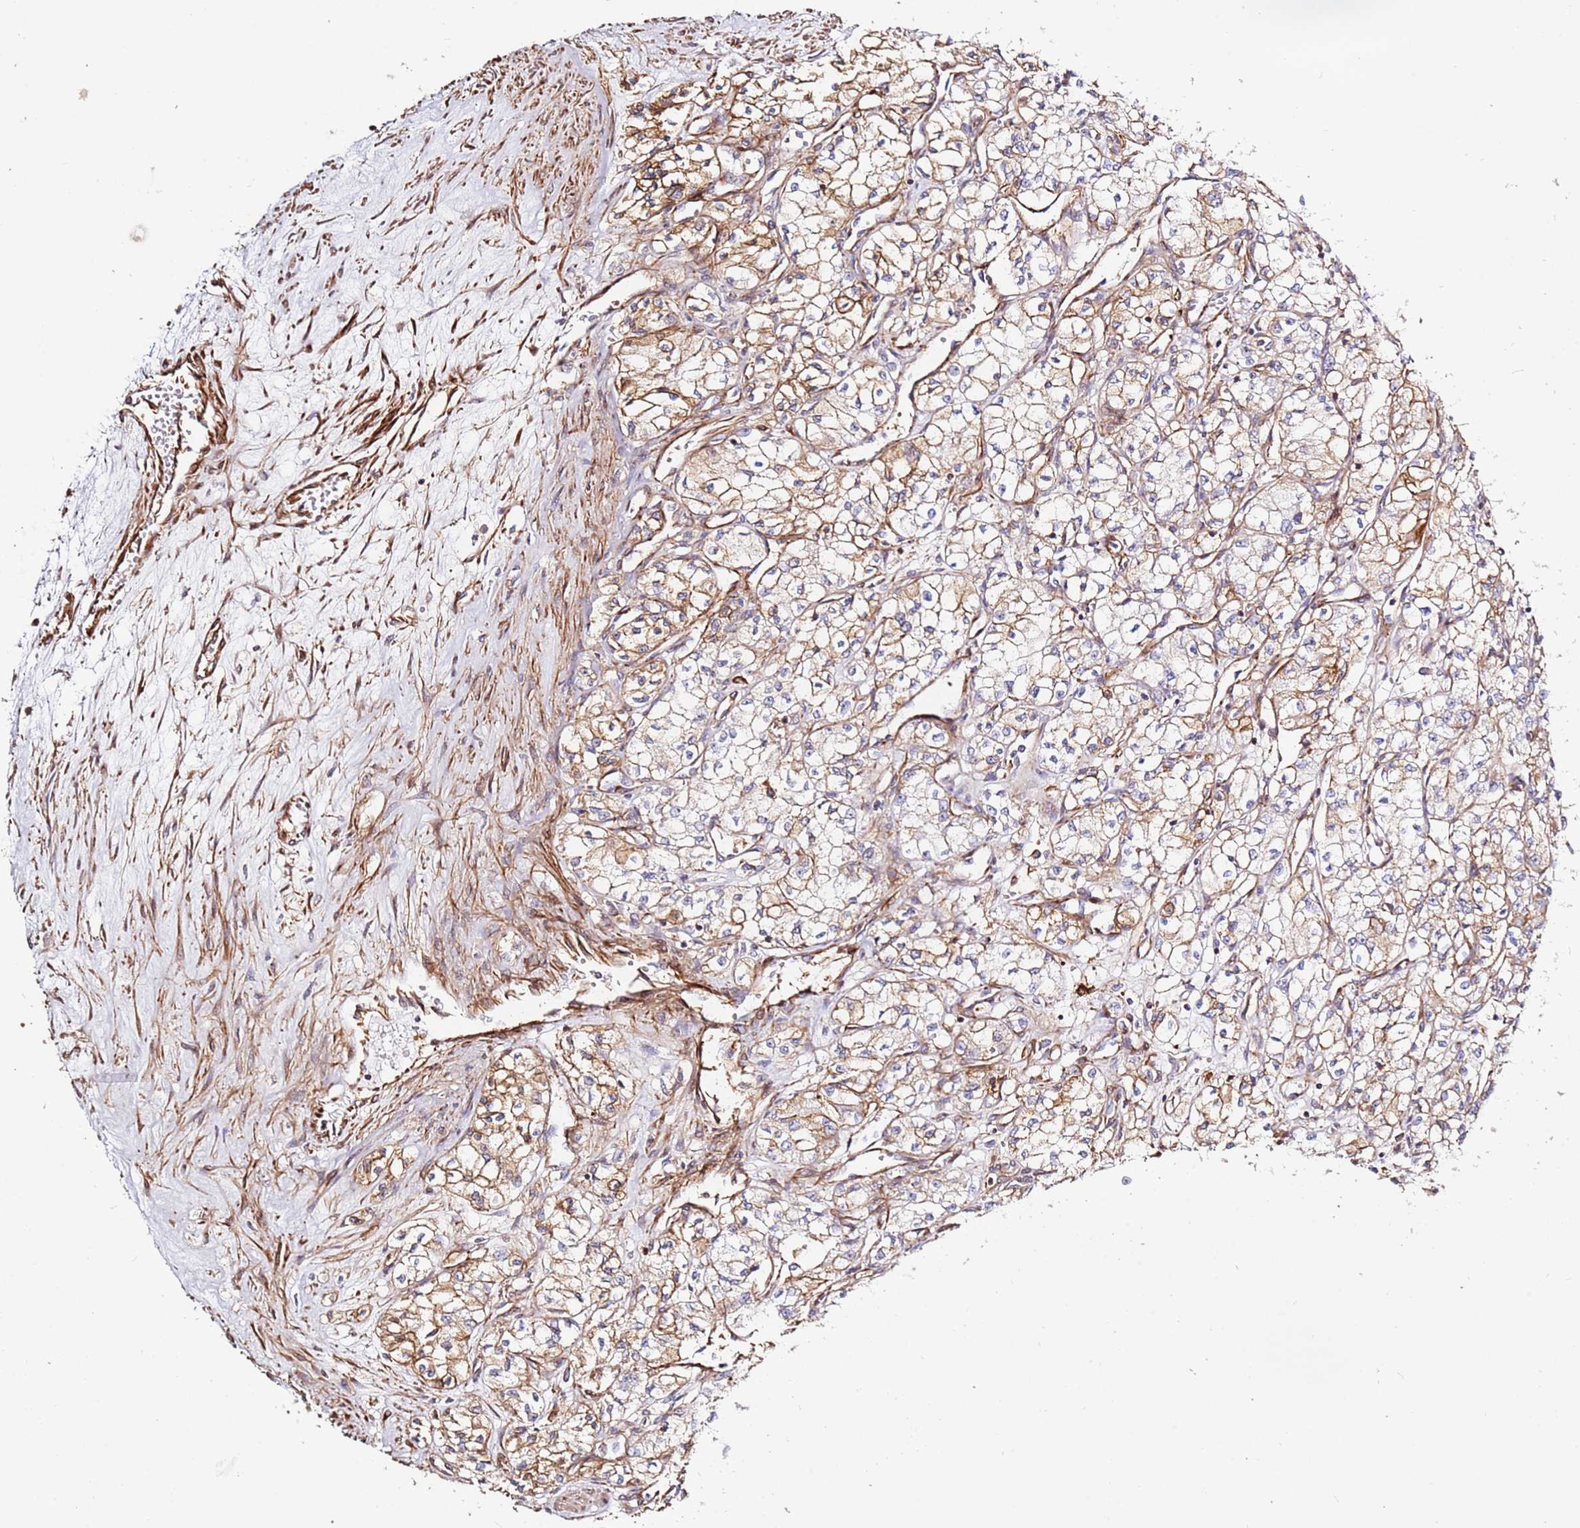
{"staining": {"intensity": "moderate", "quantity": "25%-75%", "location": "cytoplasmic/membranous"}, "tissue": "renal cancer", "cell_type": "Tumor cells", "image_type": "cancer", "snomed": [{"axis": "morphology", "description": "Adenocarcinoma, NOS"}, {"axis": "topography", "description": "Kidney"}], "caption": "Immunohistochemistry (IHC) (DAB) staining of renal adenocarcinoma reveals moderate cytoplasmic/membranous protein positivity in approximately 25%-75% of tumor cells.", "gene": "MRGPRE", "patient": {"sex": "male", "age": 59}}